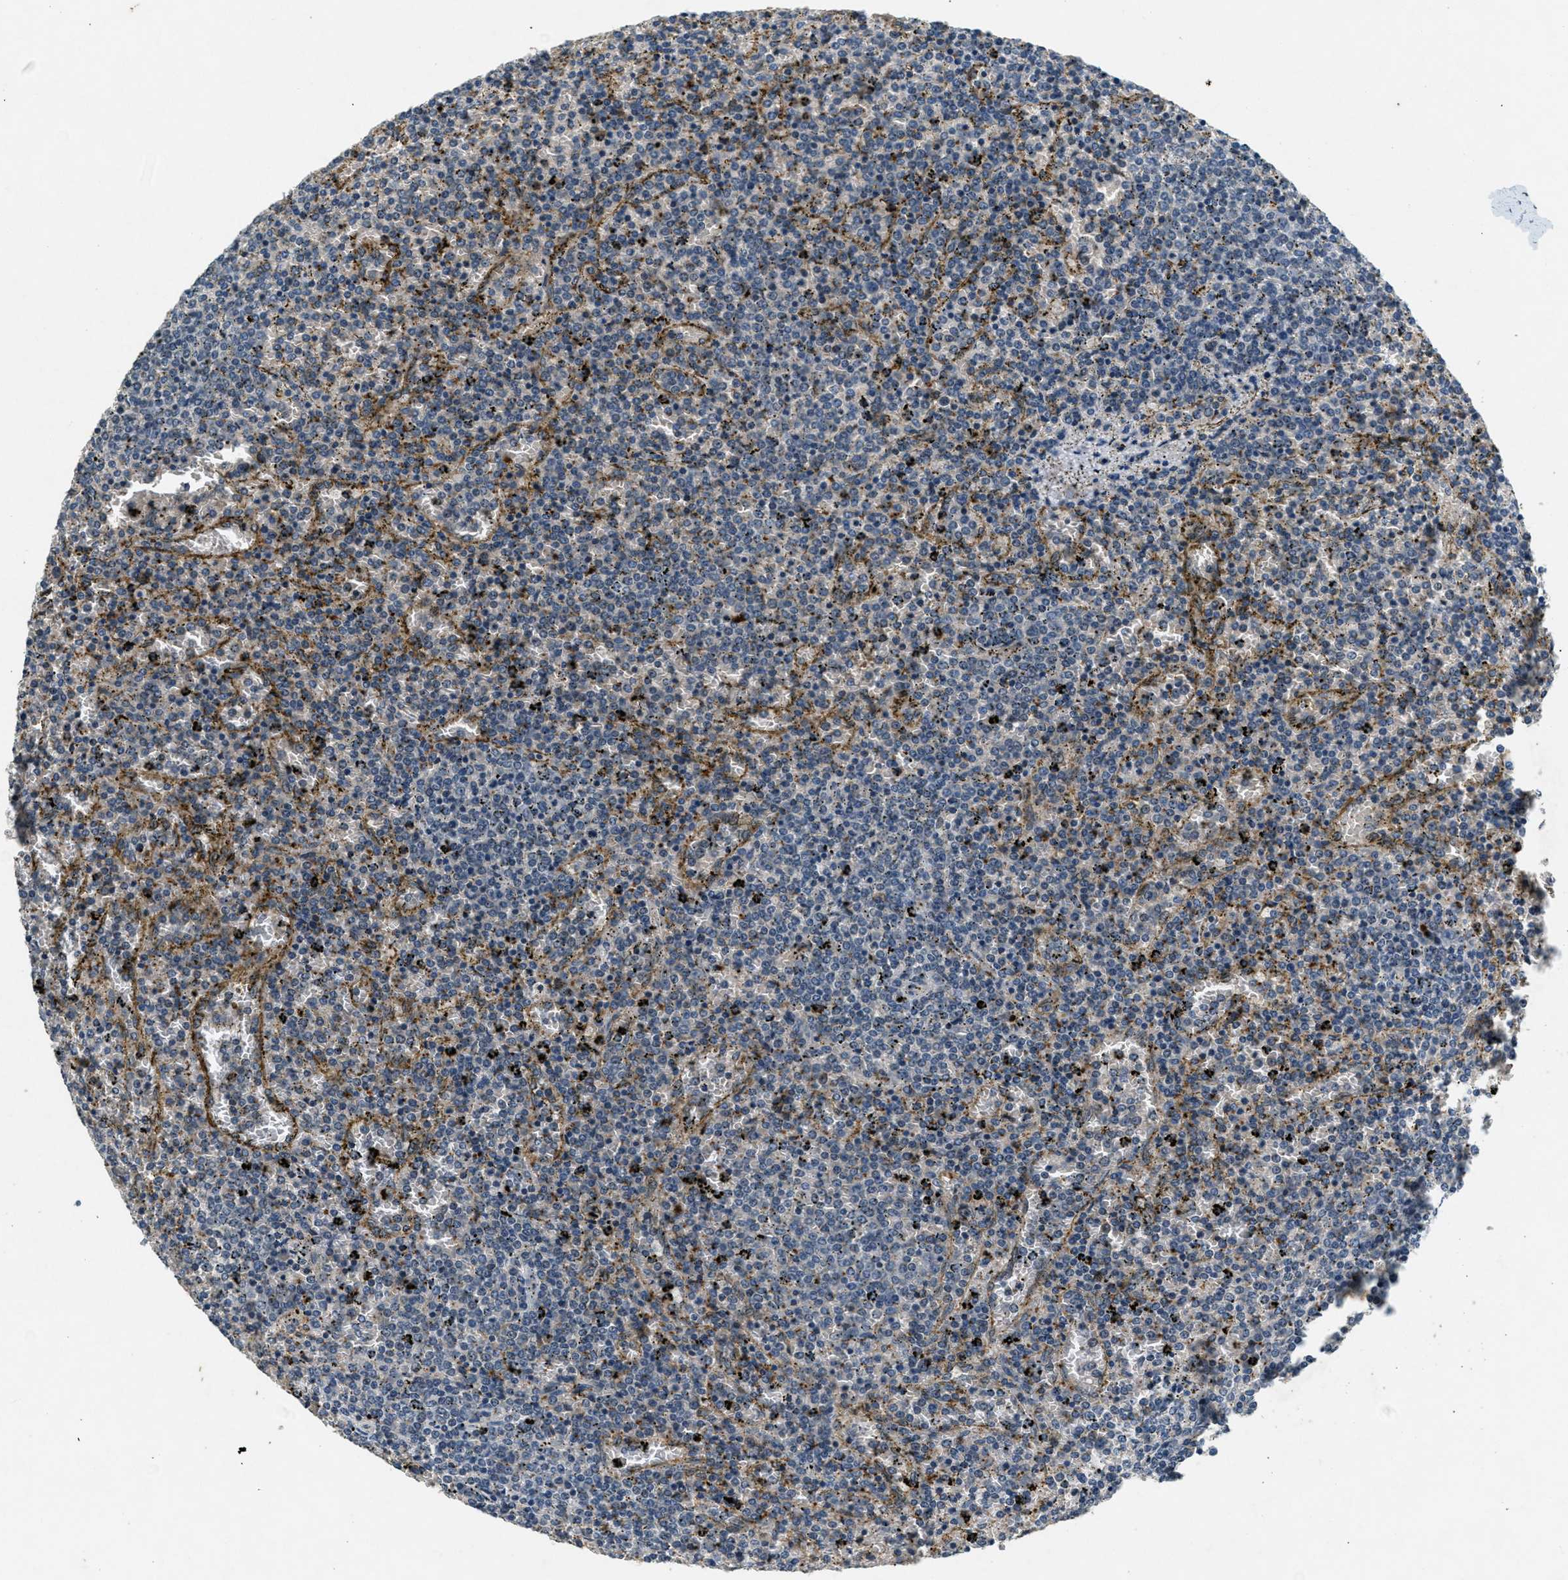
{"staining": {"intensity": "negative", "quantity": "none", "location": "none"}, "tissue": "lymphoma", "cell_type": "Tumor cells", "image_type": "cancer", "snomed": [{"axis": "morphology", "description": "Malignant lymphoma, non-Hodgkin's type, Low grade"}, {"axis": "topography", "description": "Spleen"}], "caption": "Protein analysis of low-grade malignant lymphoma, non-Hodgkin's type demonstrates no significant positivity in tumor cells.", "gene": "RAB3D", "patient": {"sex": "female", "age": 77}}